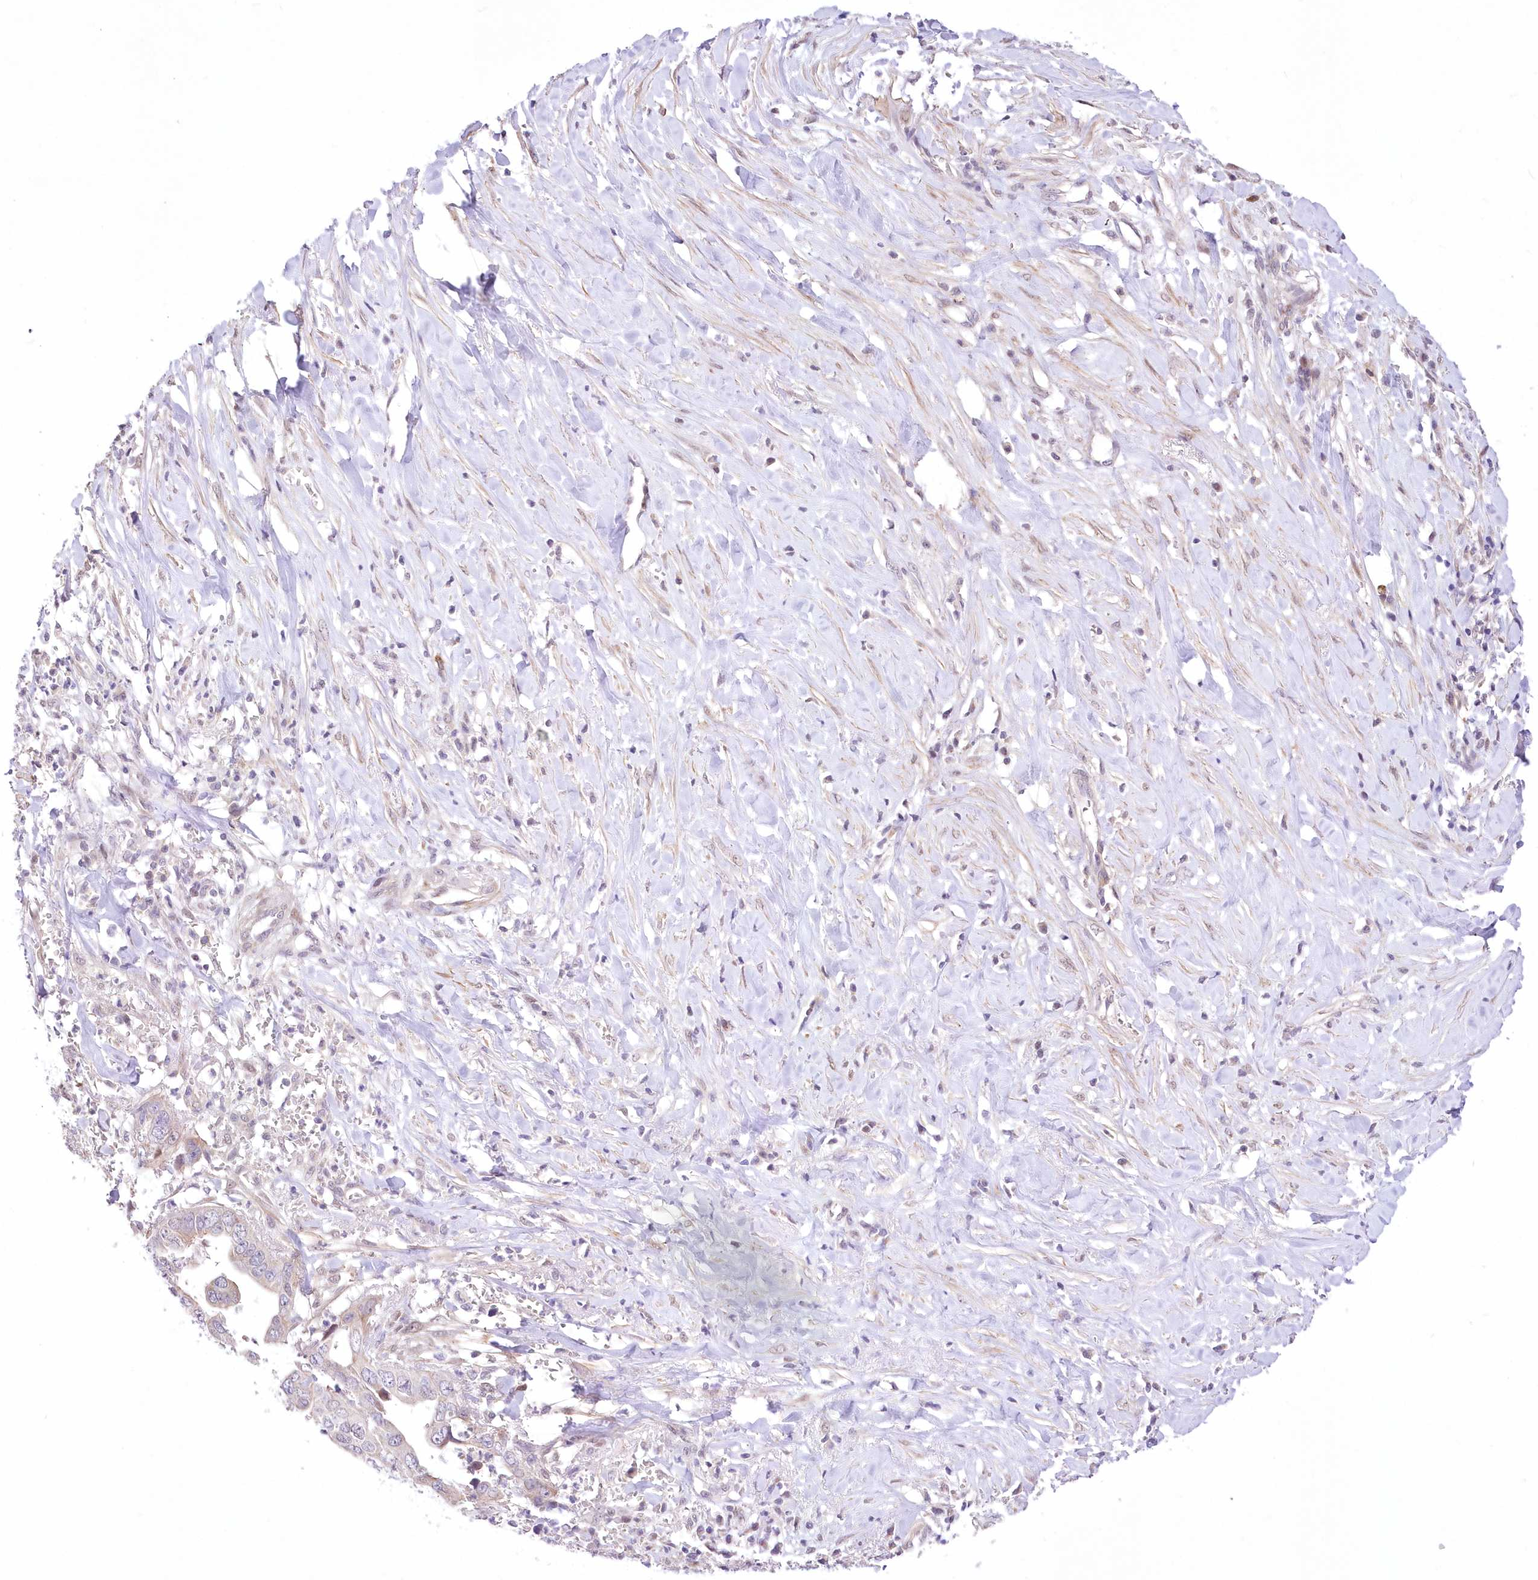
{"staining": {"intensity": "weak", "quantity": "<25%", "location": "cytoplasmic/membranous"}, "tissue": "liver cancer", "cell_type": "Tumor cells", "image_type": "cancer", "snomed": [{"axis": "morphology", "description": "Cholangiocarcinoma"}, {"axis": "topography", "description": "Liver"}], "caption": "Immunohistochemistry (IHC) histopathology image of human cholangiocarcinoma (liver) stained for a protein (brown), which exhibits no positivity in tumor cells. (Immunohistochemistry, brightfield microscopy, high magnification).", "gene": "FAM241B", "patient": {"sex": "female", "age": 79}}